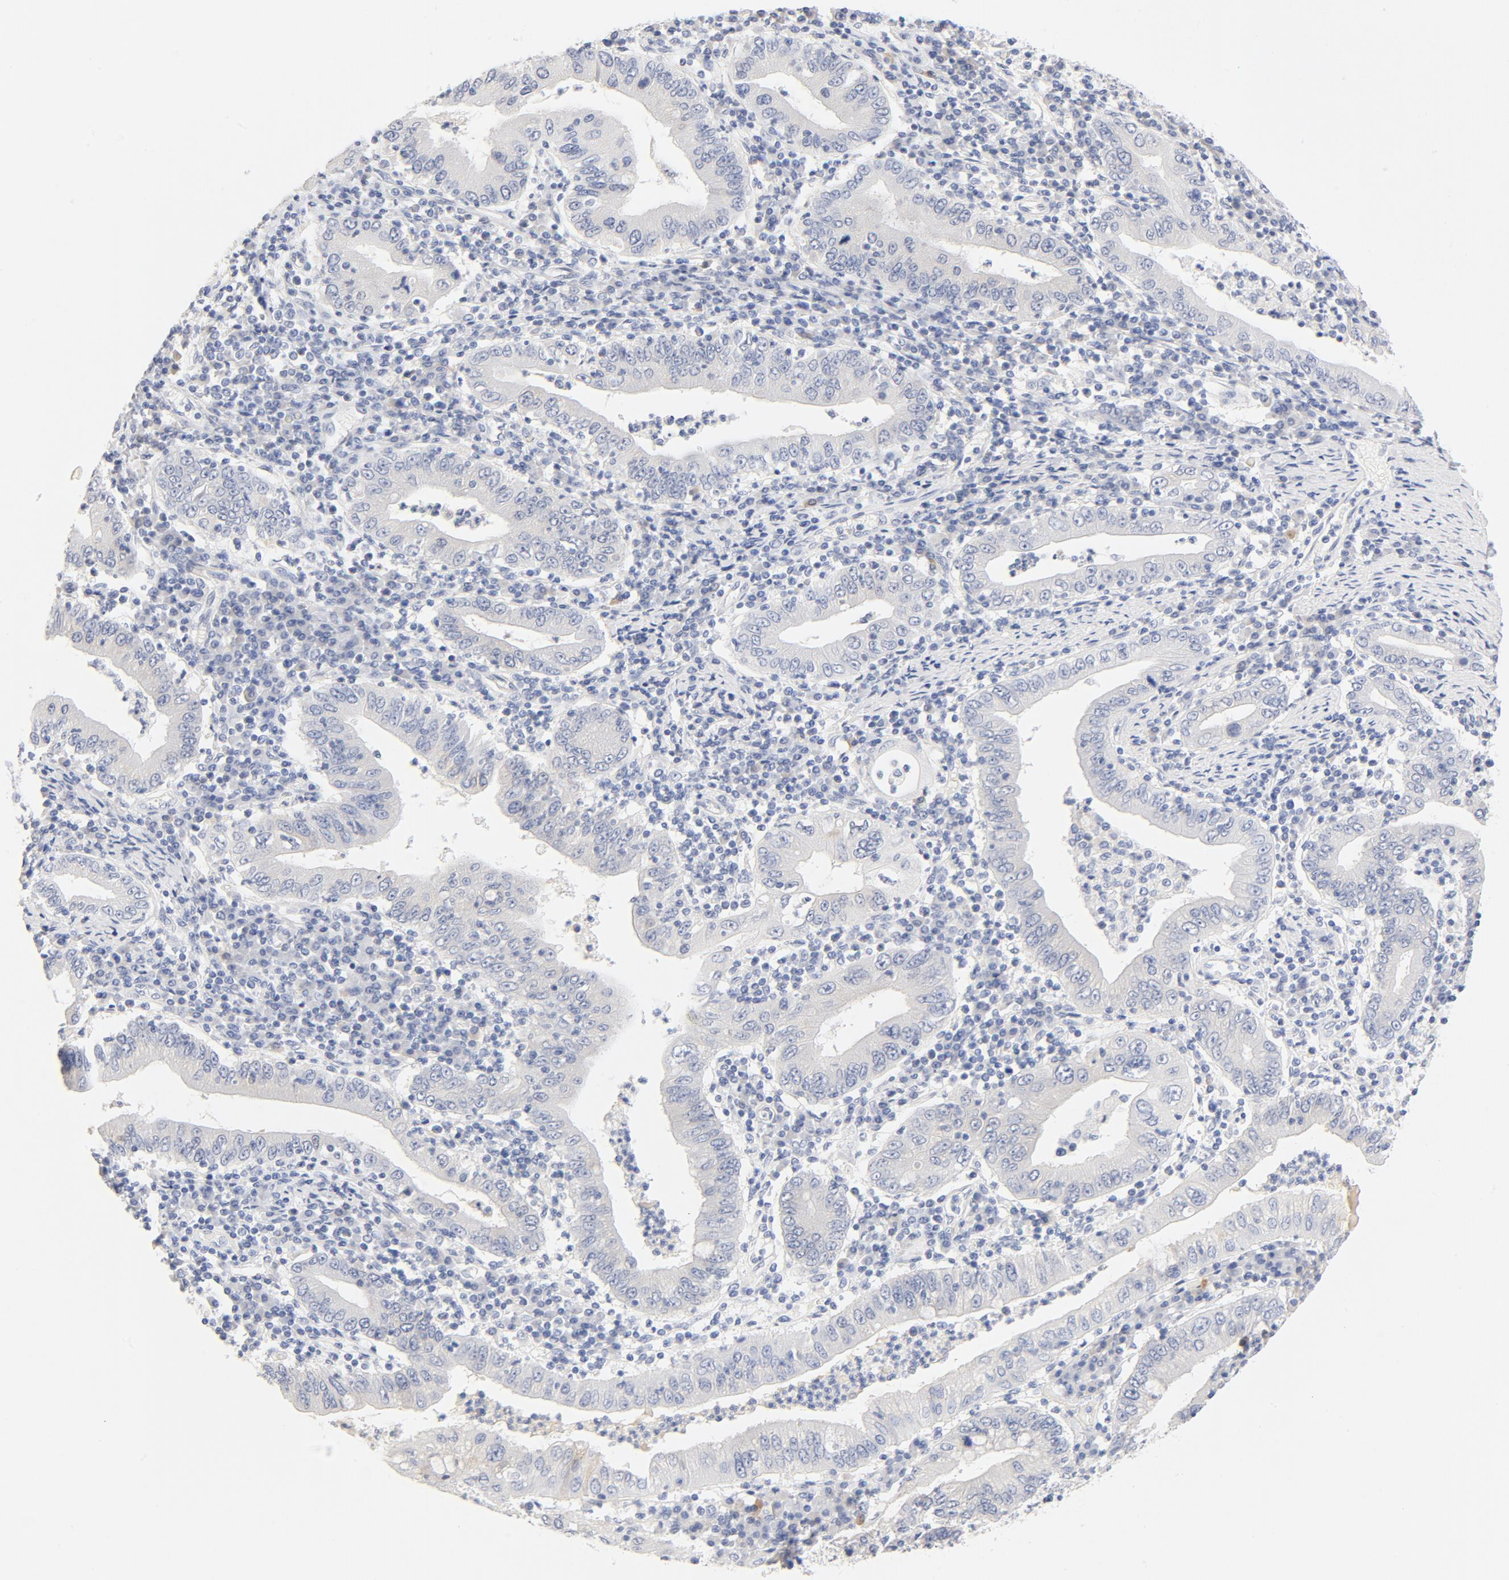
{"staining": {"intensity": "negative", "quantity": "none", "location": "none"}, "tissue": "stomach cancer", "cell_type": "Tumor cells", "image_type": "cancer", "snomed": [{"axis": "morphology", "description": "Normal tissue, NOS"}, {"axis": "morphology", "description": "Adenocarcinoma, NOS"}, {"axis": "topography", "description": "Esophagus"}, {"axis": "topography", "description": "Stomach, upper"}, {"axis": "topography", "description": "Peripheral nerve tissue"}], "caption": "IHC of stomach cancer (adenocarcinoma) exhibits no staining in tumor cells.", "gene": "HOMER1", "patient": {"sex": "male", "age": 62}}